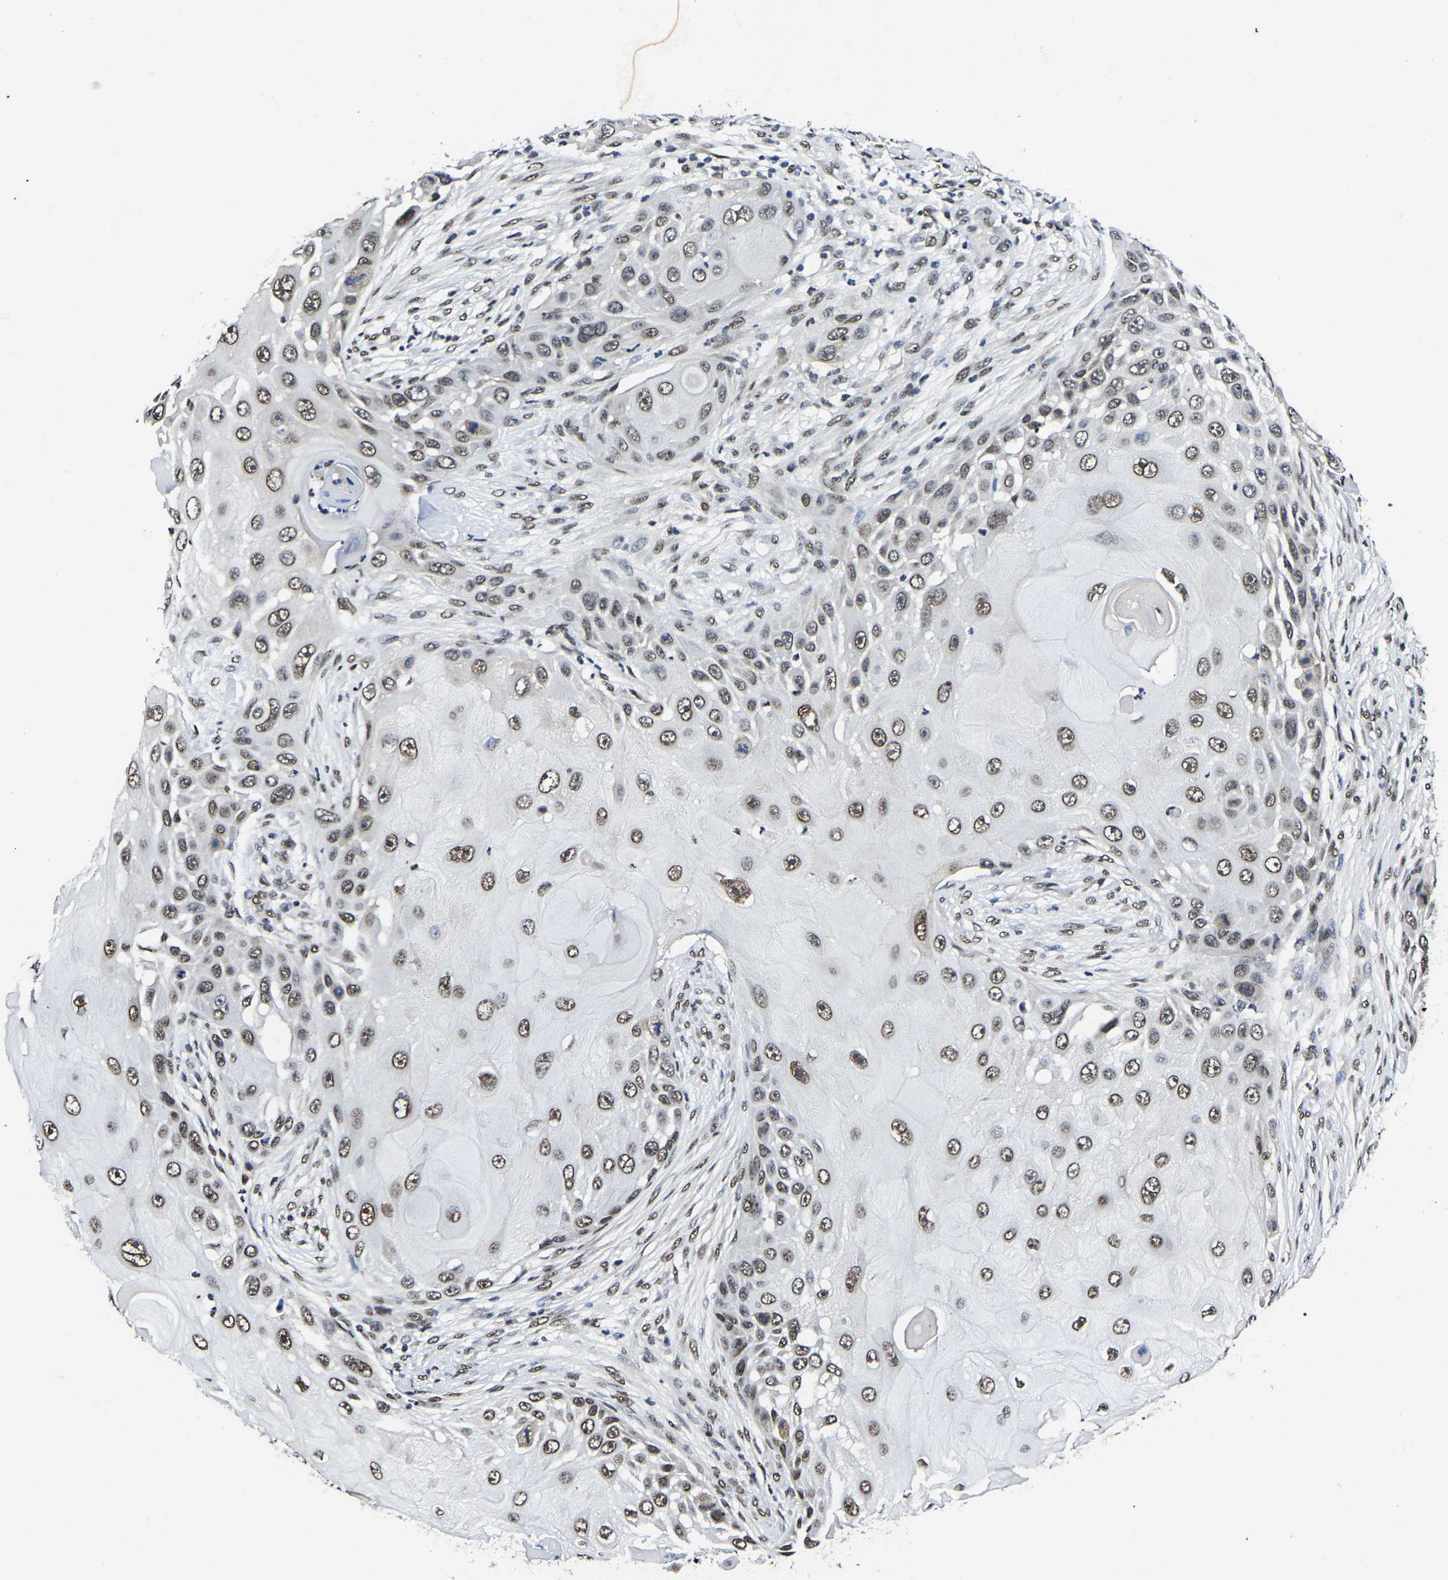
{"staining": {"intensity": "weak", "quantity": ">75%", "location": "nuclear"}, "tissue": "skin cancer", "cell_type": "Tumor cells", "image_type": "cancer", "snomed": [{"axis": "morphology", "description": "Squamous cell carcinoma, NOS"}, {"axis": "topography", "description": "Skin"}], "caption": "Brown immunohistochemical staining in human skin squamous cell carcinoma reveals weak nuclear positivity in about >75% of tumor cells.", "gene": "TRIM35", "patient": {"sex": "female", "age": 44}}